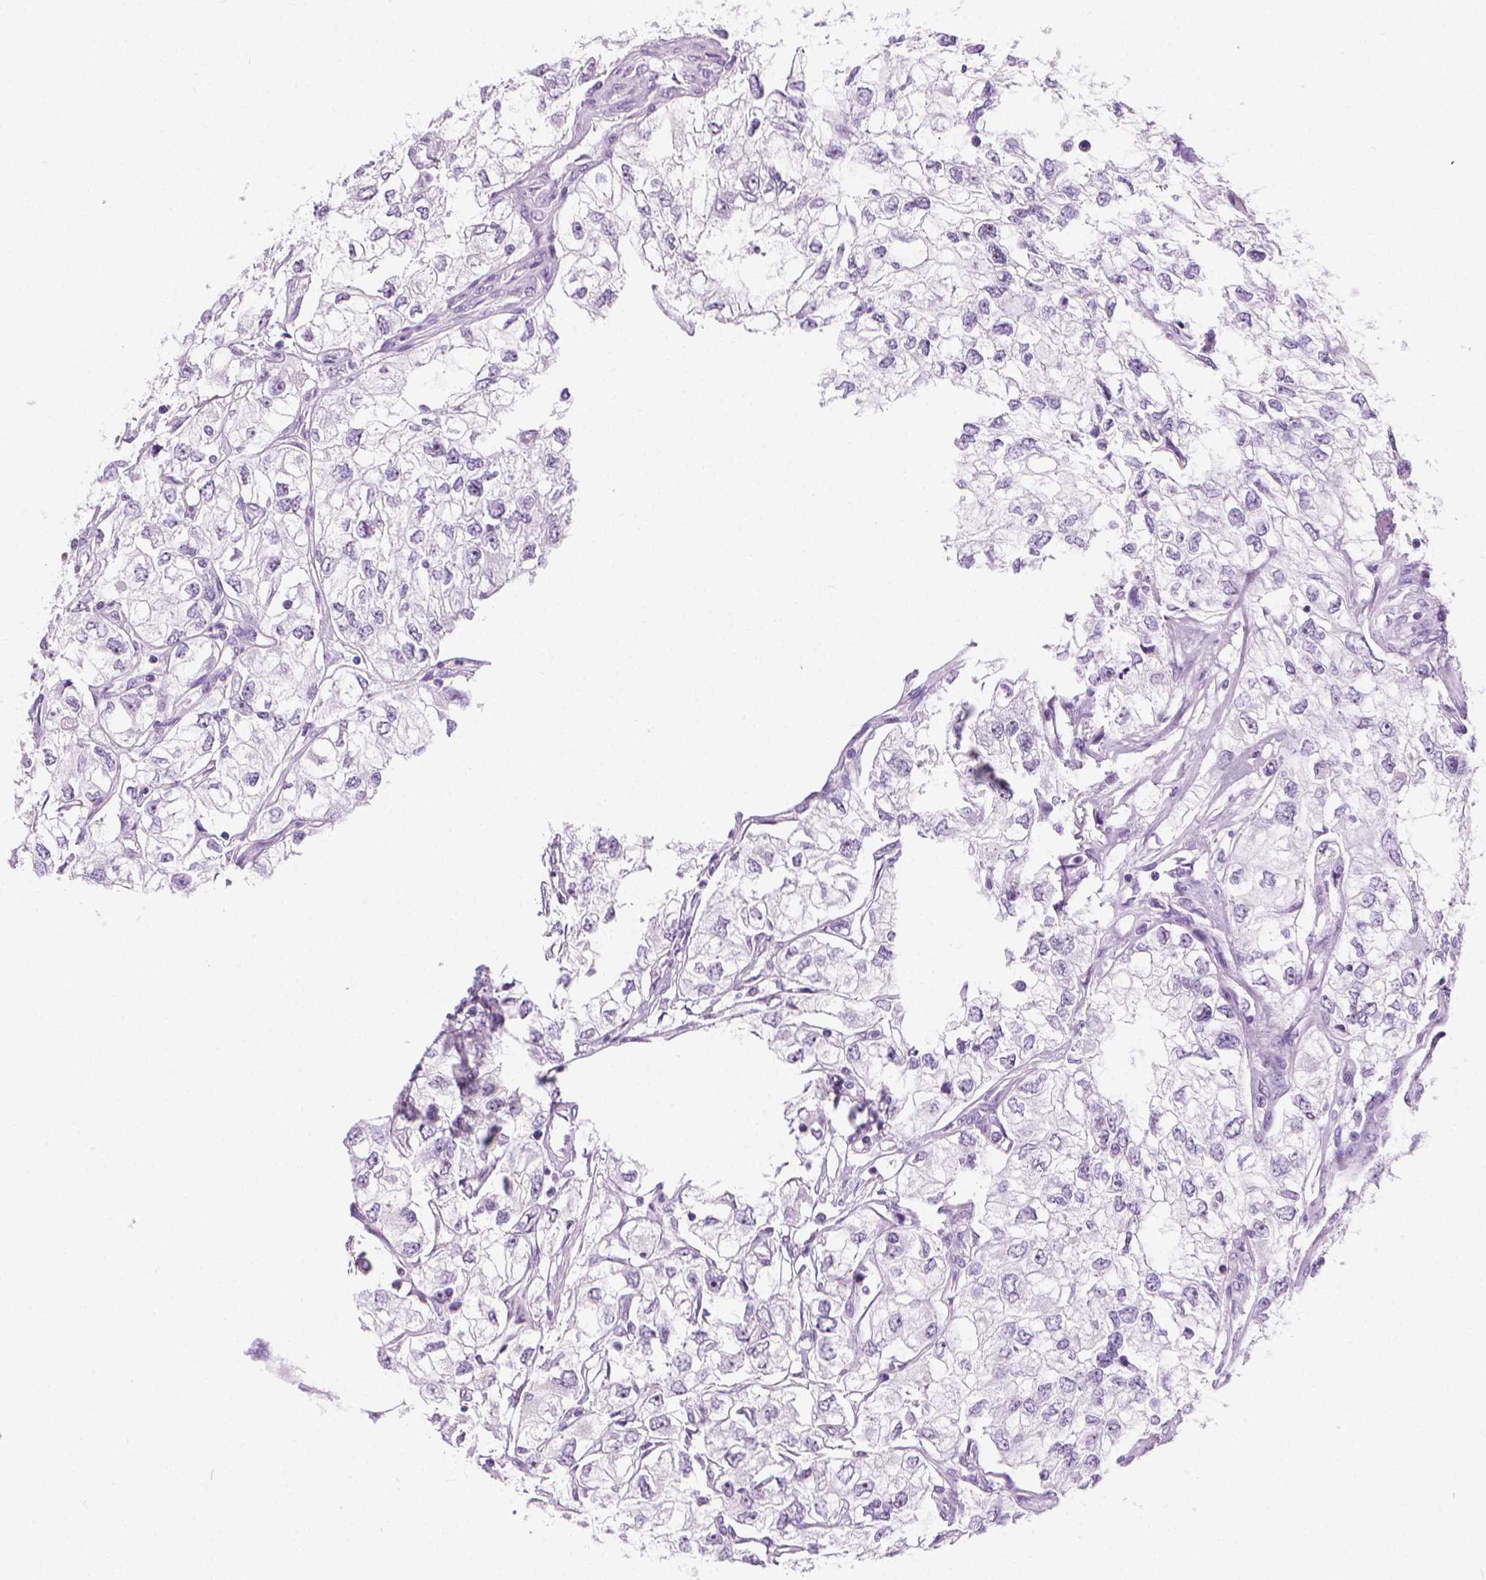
{"staining": {"intensity": "negative", "quantity": "none", "location": "none"}, "tissue": "renal cancer", "cell_type": "Tumor cells", "image_type": "cancer", "snomed": [{"axis": "morphology", "description": "Adenocarcinoma, NOS"}, {"axis": "topography", "description": "Kidney"}], "caption": "IHC of human renal cancer (adenocarcinoma) reveals no expression in tumor cells.", "gene": "NOL7", "patient": {"sex": "female", "age": 59}}